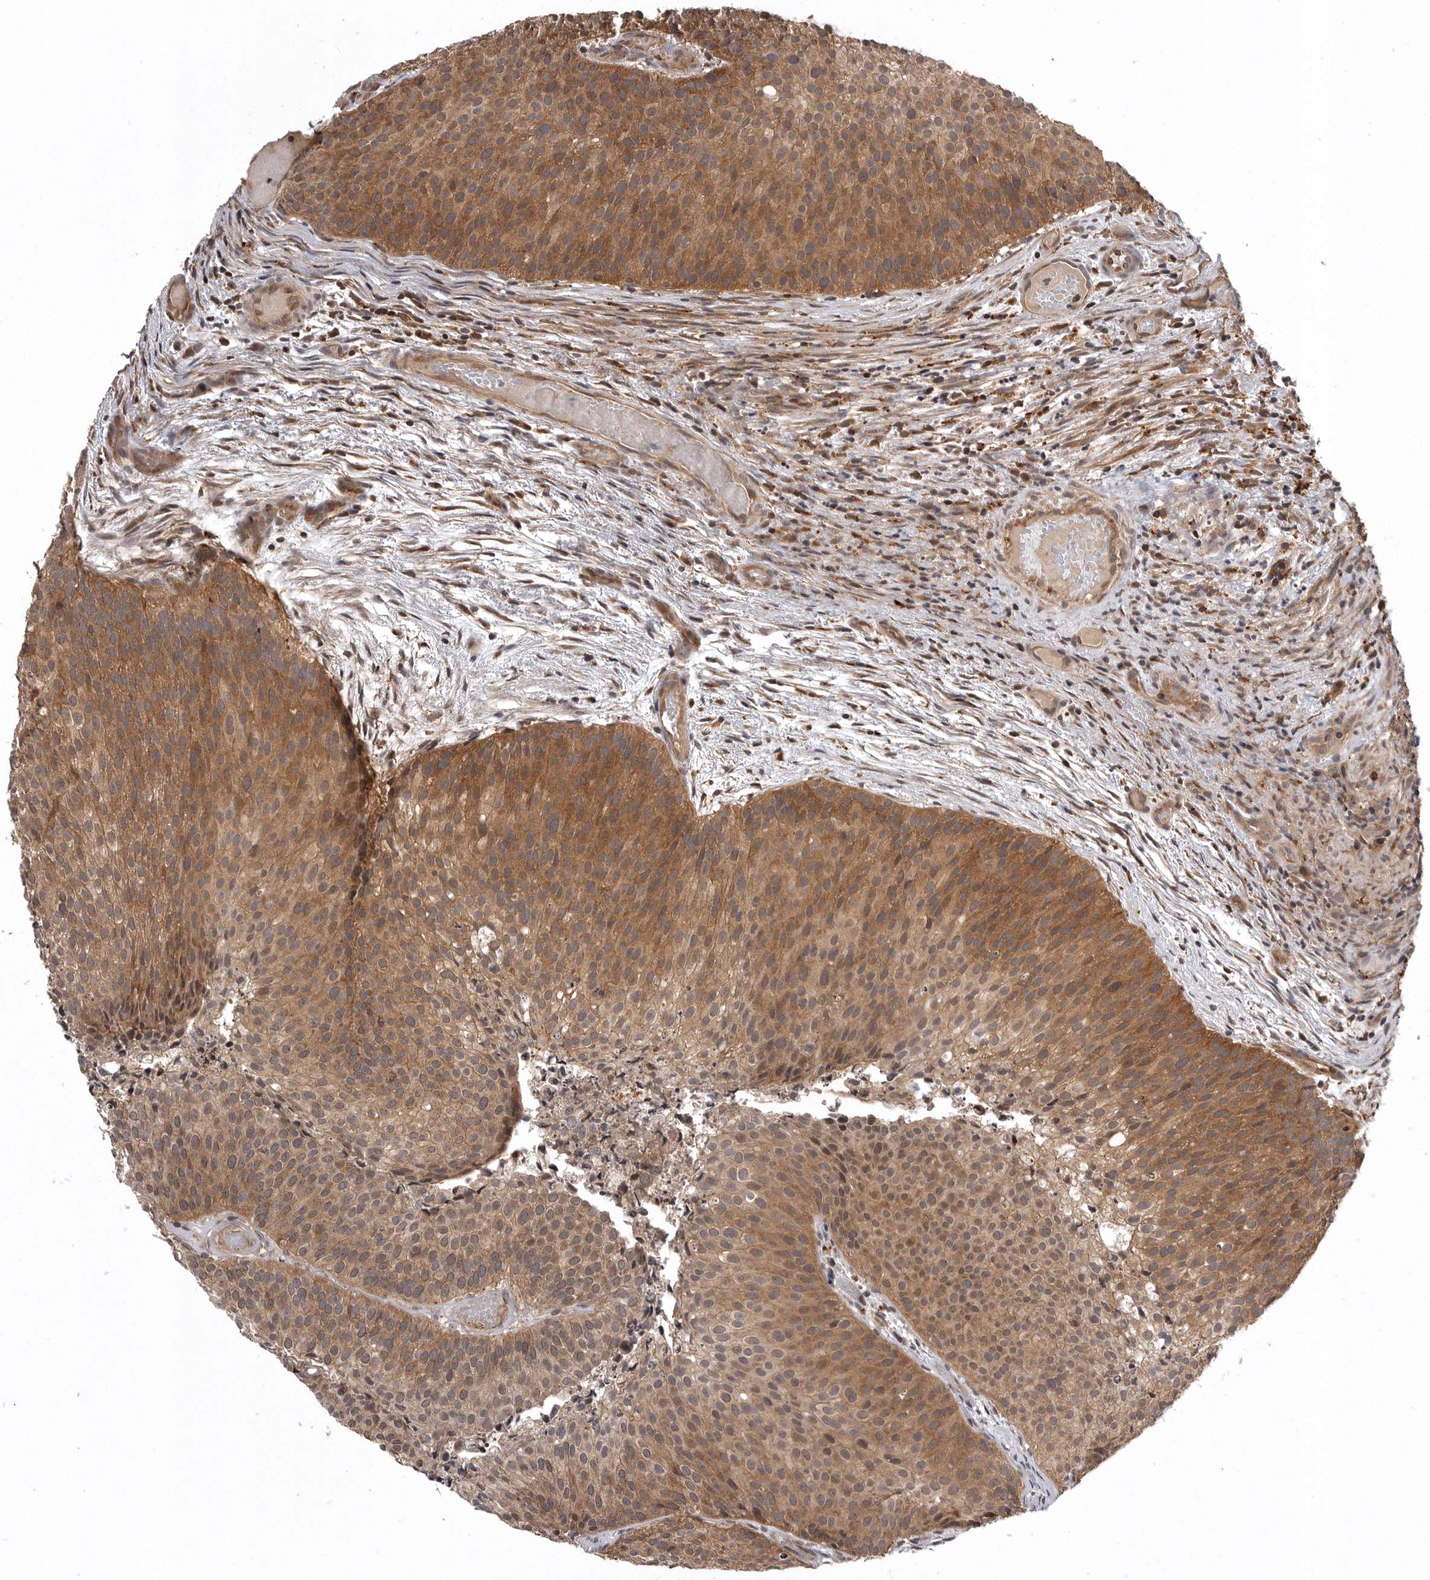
{"staining": {"intensity": "moderate", "quantity": ">75%", "location": "cytoplasmic/membranous,nuclear"}, "tissue": "urothelial cancer", "cell_type": "Tumor cells", "image_type": "cancer", "snomed": [{"axis": "morphology", "description": "Urothelial carcinoma, Low grade"}, {"axis": "topography", "description": "Urinary bladder"}], "caption": "Immunohistochemistry (DAB (3,3'-diaminobenzidine)) staining of human urothelial cancer shows moderate cytoplasmic/membranous and nuclear protein expression in approximately >75% of tumor cells.", "gene": "AOAH", "patient": {"sex": "male", "age": 86}}